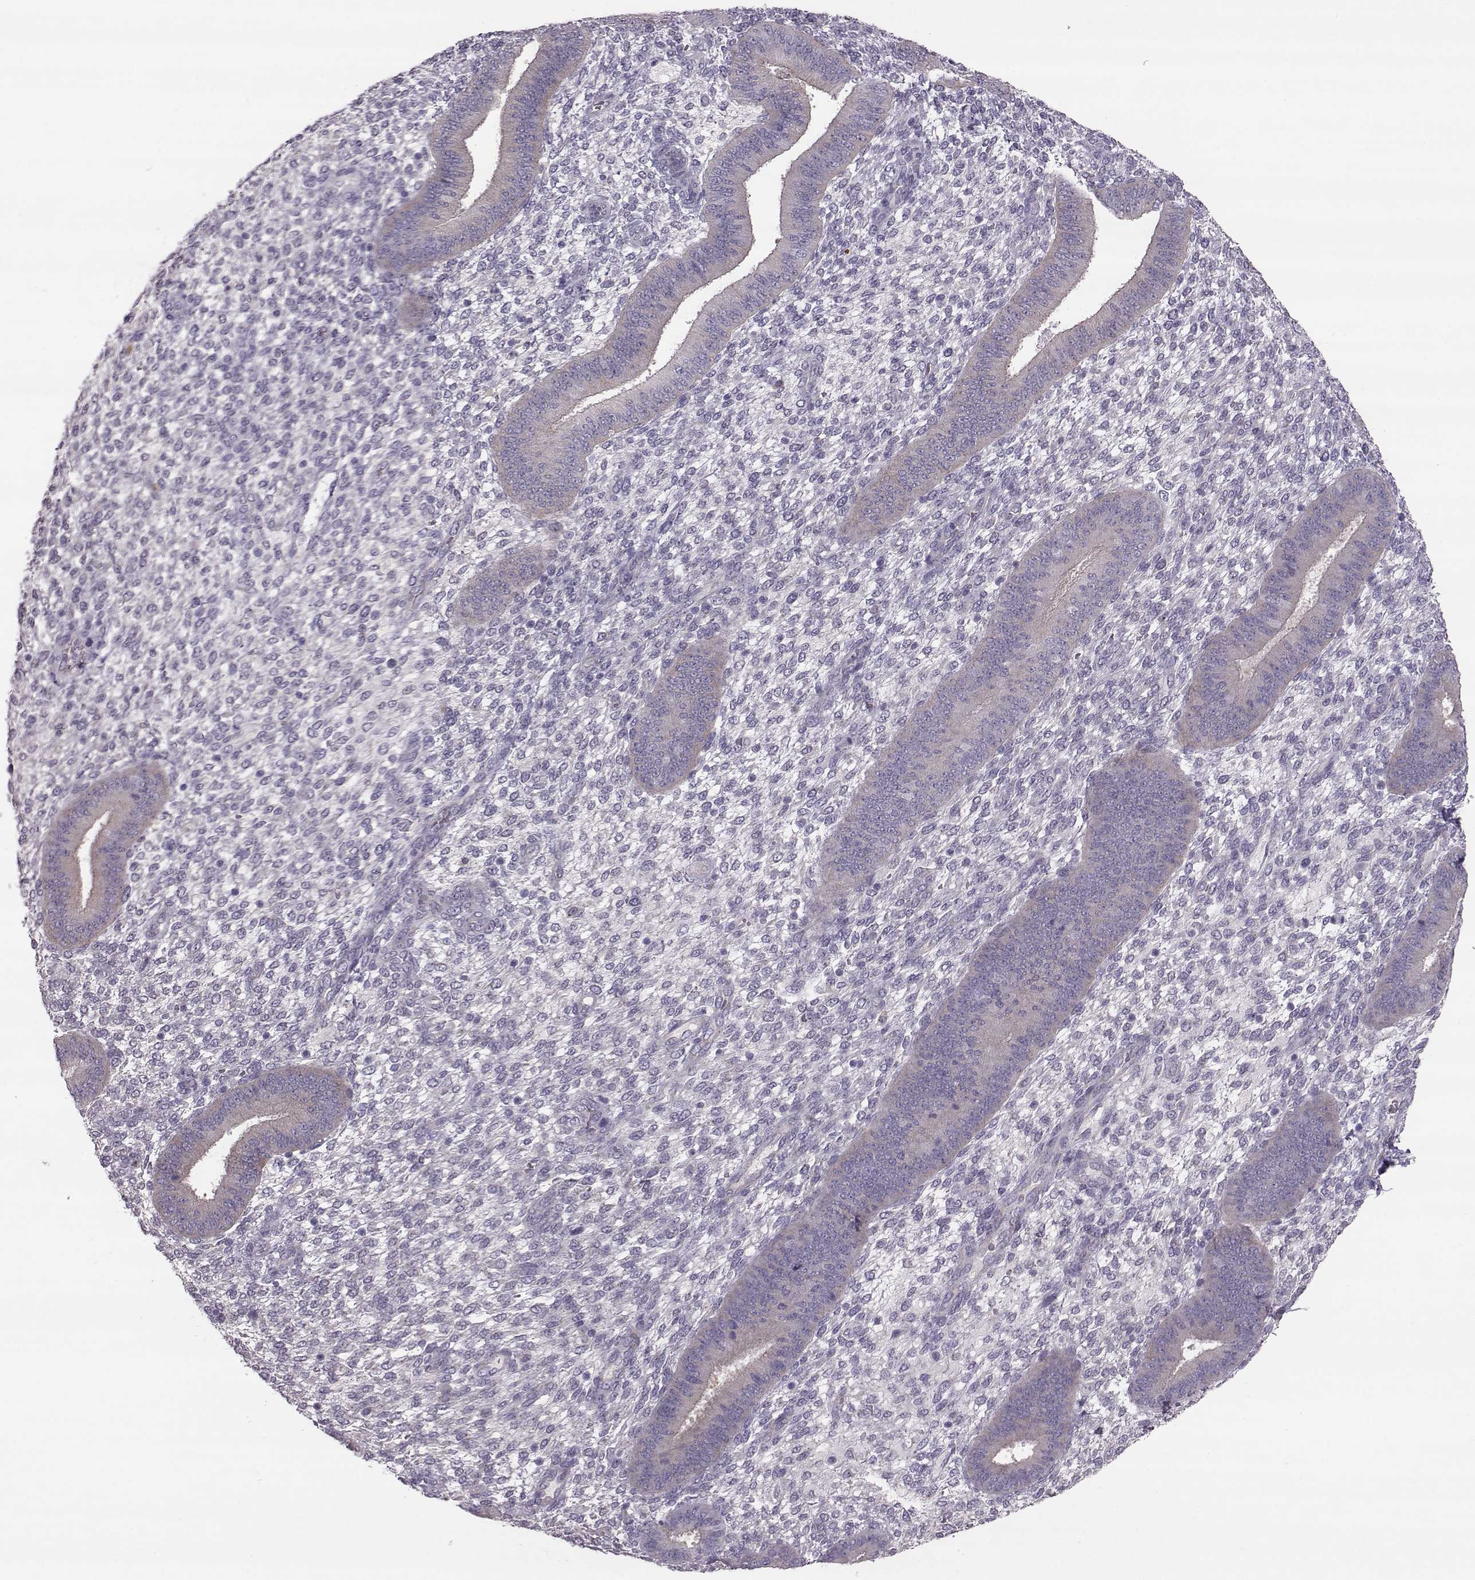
{"staining": {"intensity": "negative", "quantity": "none", "location": "none"}, "tissue": "endometrium", "cell_type": "Cells in endometrial stroma", "image_type": "normal", "snomed": [{"axis": "morphology", "description": "Normal tissue, NOS"}, {"axis": "topography", "description": "Endometrium"}], "caption": "There is no significant expression in cells in endometrial stroma of endometrium. (Stains: DAB IHC with hematoxylin counter stain, Microscopy: brightfield microscopy at high magnification).", "gene": "ADGRG5", "patient": {"sex": "female", "age": 39}}